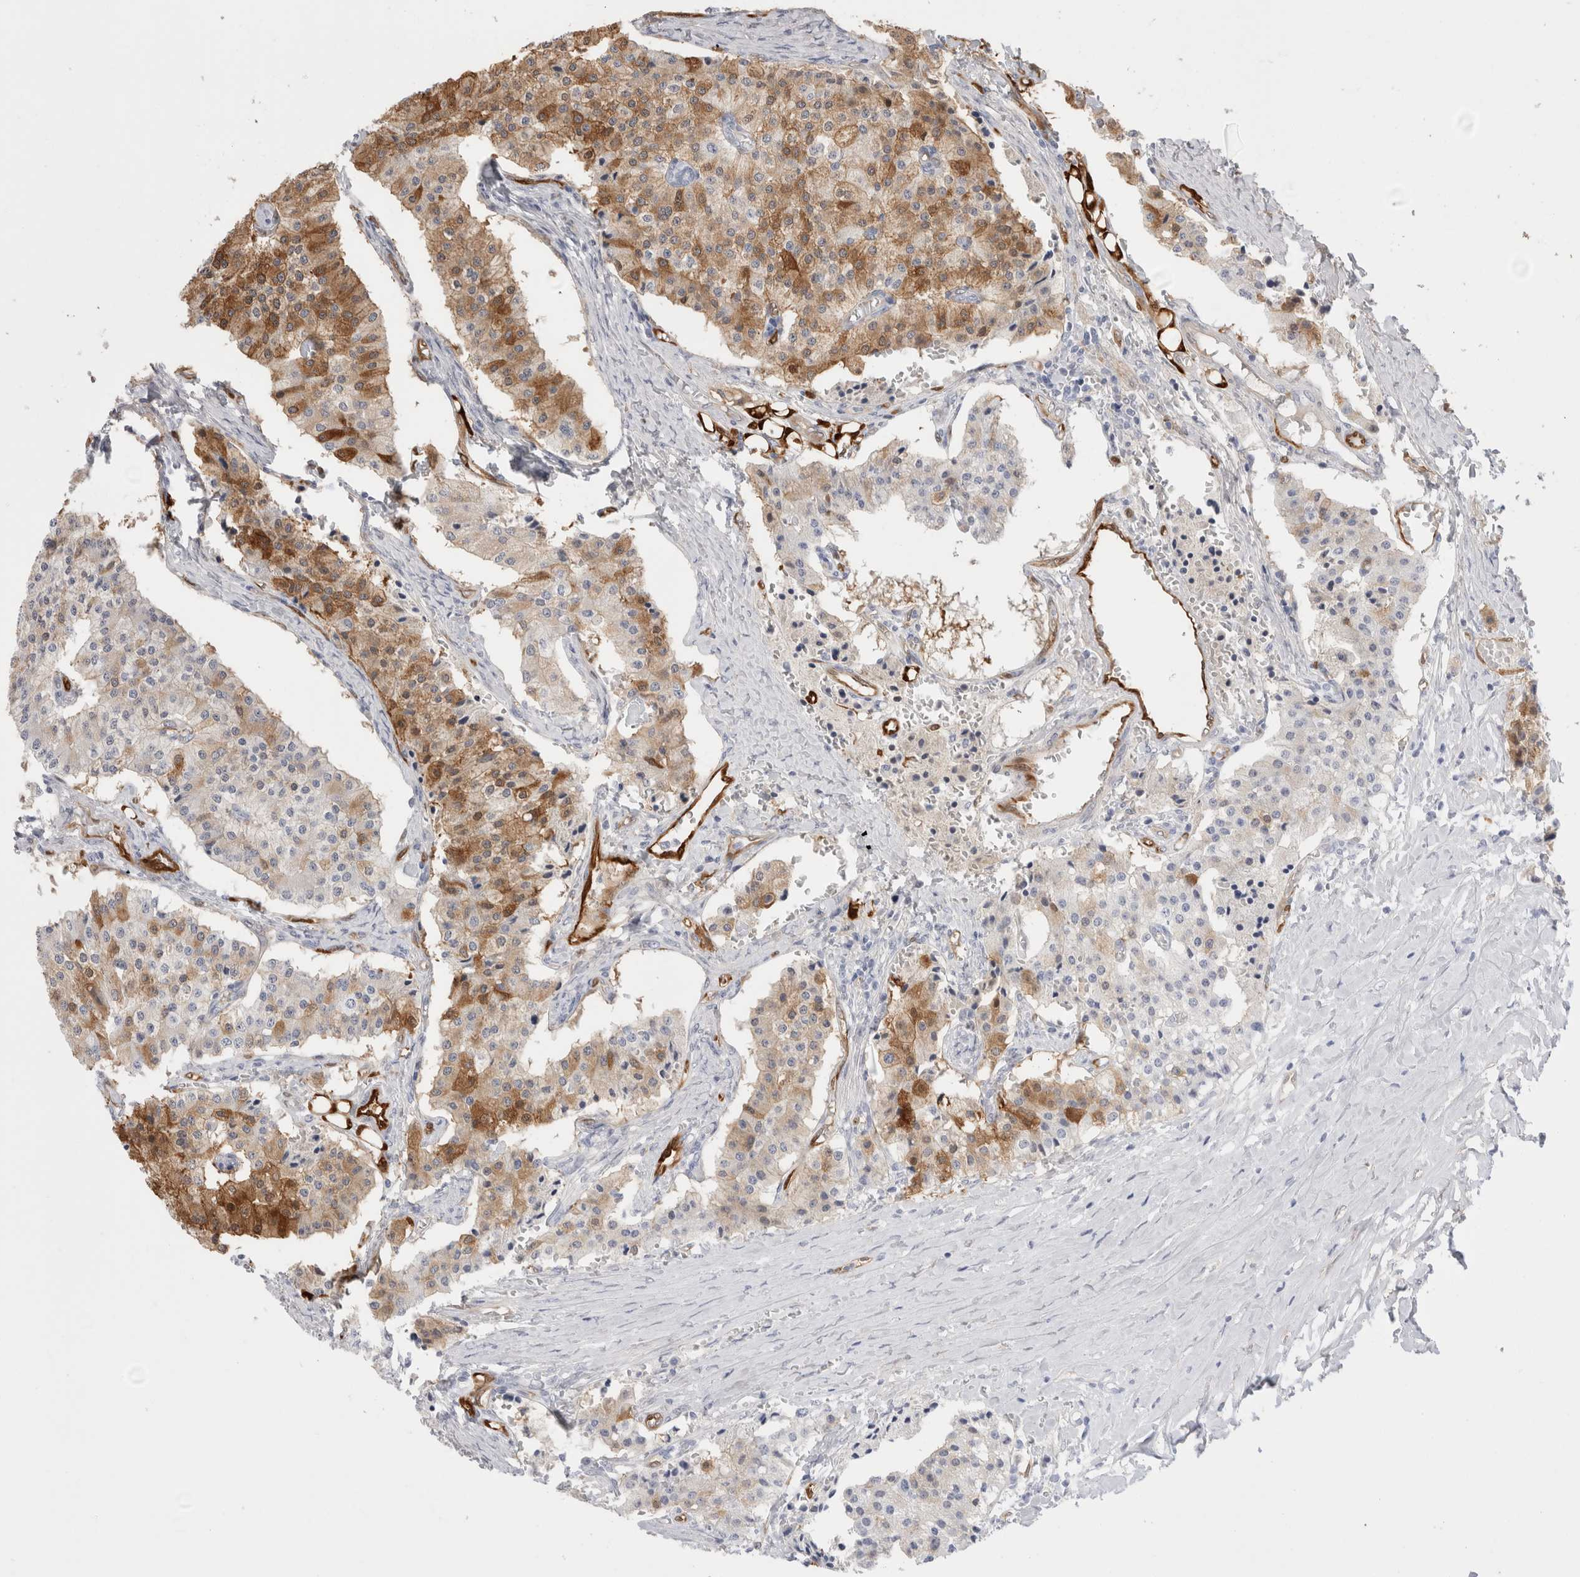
{"staining": {"intensity": "moderate", "quantity": "25%-75%", "location": "cytoplasmic/membranous"}, "tissue": "carcinoid", "cell_type": "Tumor cells", "image_type": "cancer", "snomed": [{"axis": "morphology", "description": "Carcinoid, malignant, NOS"}, {"axis": "topography", "description": "Colon"}], "caption": "Moderate cytoplasmic/membranous protein expression is present in about 25%-75% of tumor cells in carcinoid.", "gene": "NAPEPLD", "patient": {"sex": "female", "age": 52}}